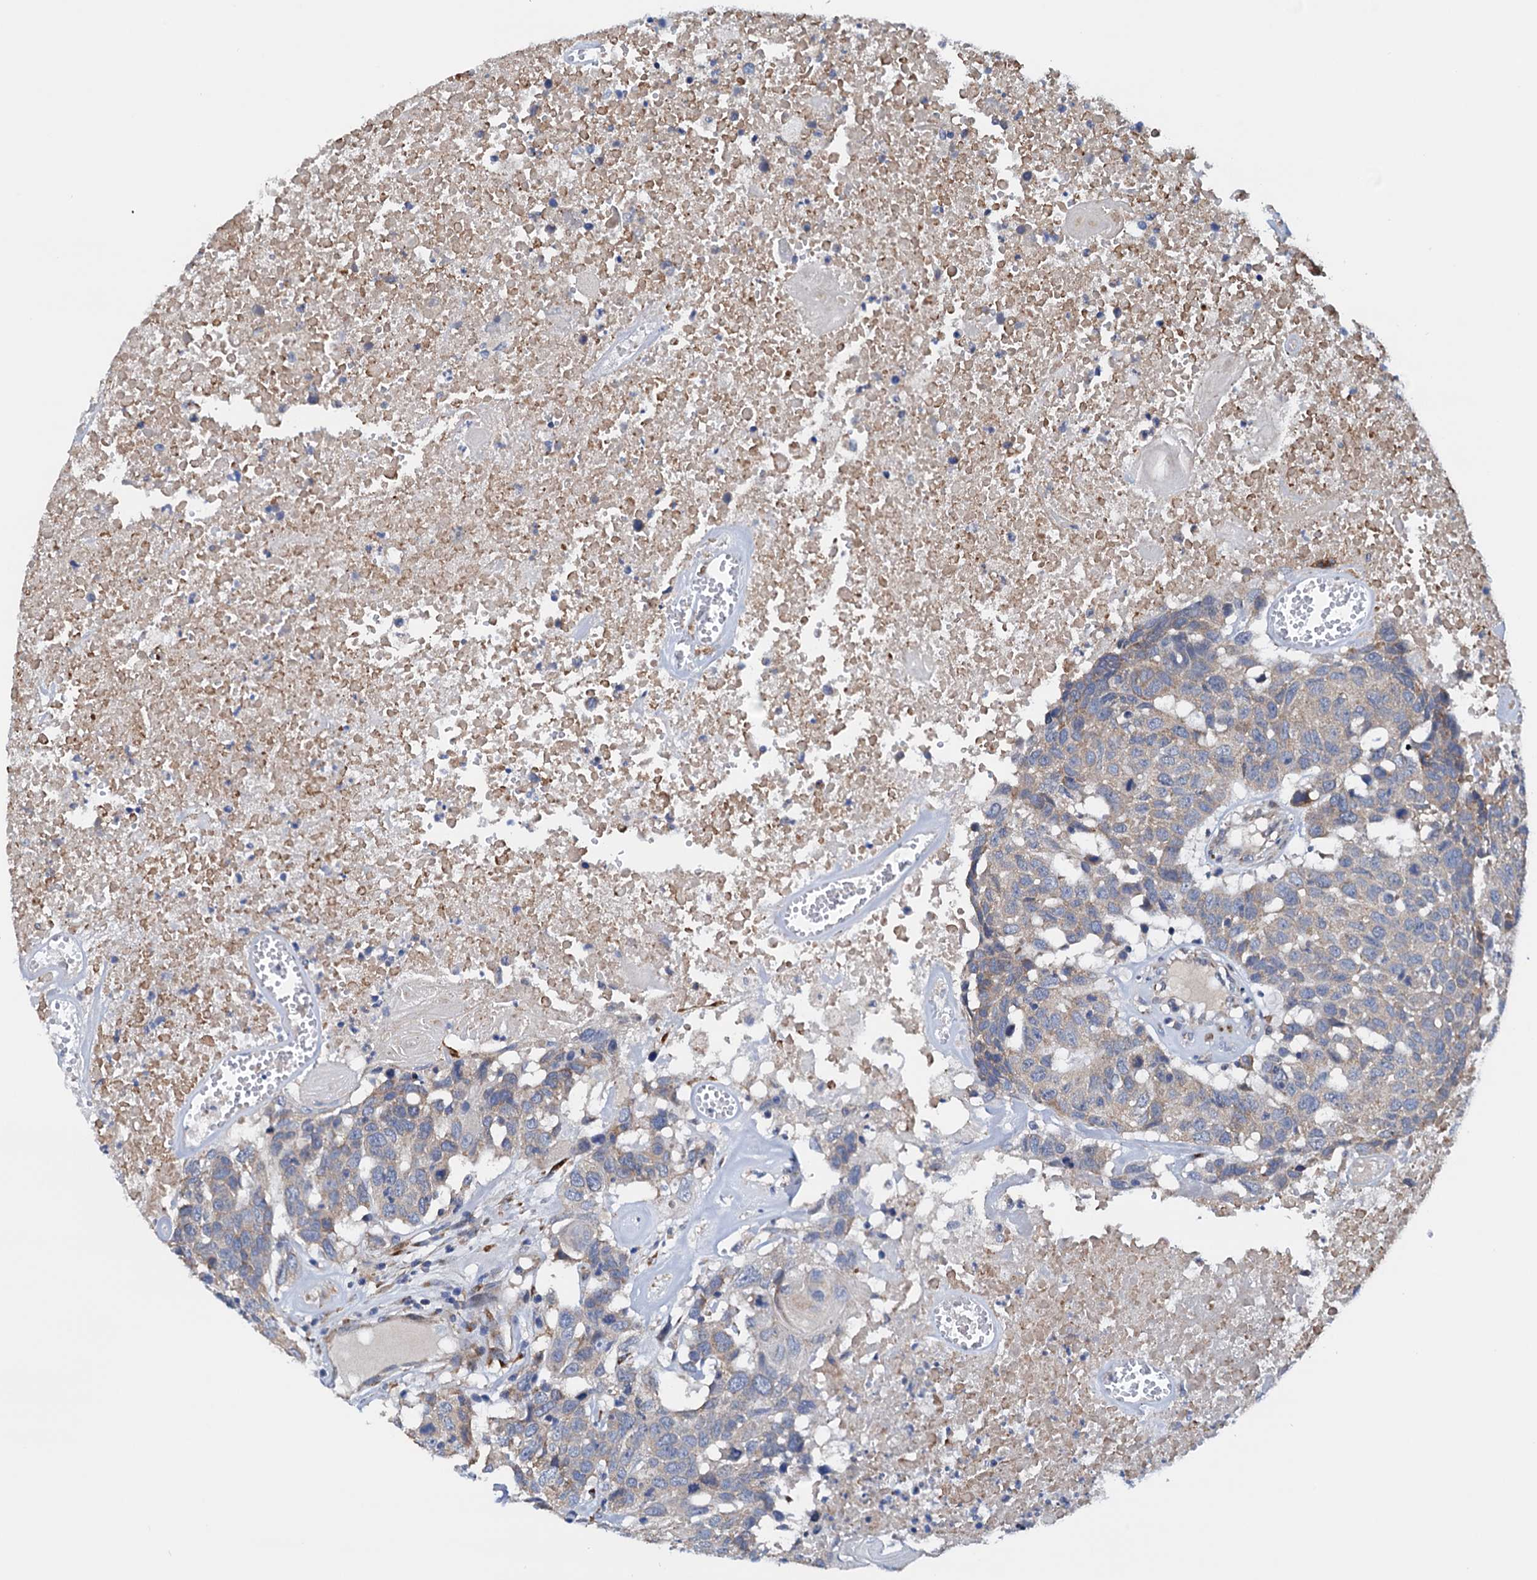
{"staining": {"intensity": "weak", "quantity": "<25%", "location": "cytoplasmic/membranous"}, "tissue": "head and neck cancer", "cell_type": "Tumor cells", "image_type": "cancer", "snomed": [{"axis": "morphology", "description": "Squamous cell carcinoma, NOS"}, {"axis": "topography", "description": "Head-Neck"}], "caption": "Tumor cells show no significant protein expression in head and neck cancer (squamous cell carcinoma).", "gene": "RASSF9", "patient": {"sex": "male", "age": 66}}